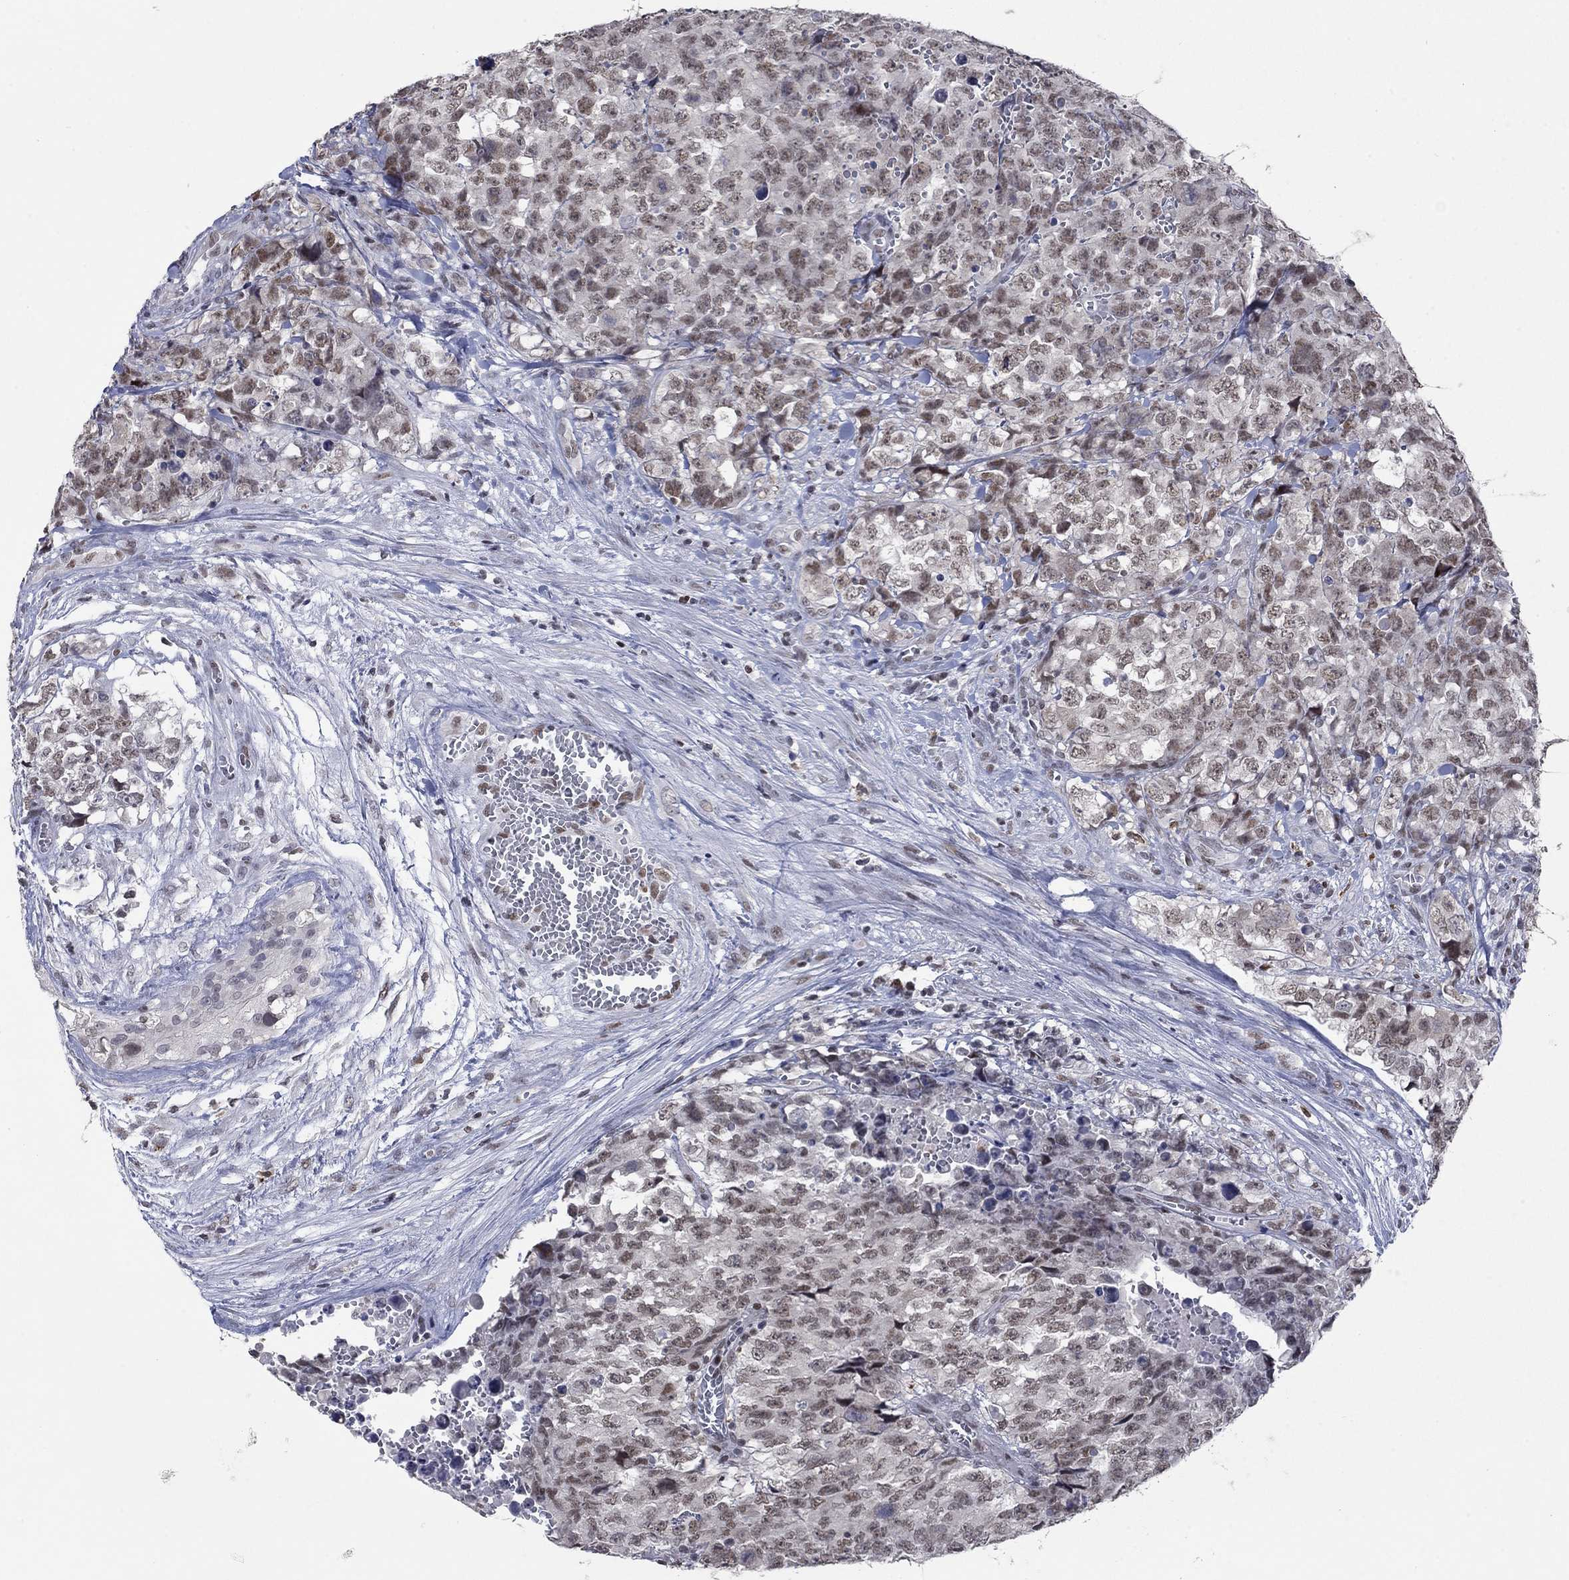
{"staining": {"intensity": "negative", "quantity": "none", "location": "none"}, "tissue": "testis cancer", "cell_type": "Tumor cells", "image_type": "cancer", "snomed": [{"axis": "morphology", "description": "Carcinoma, Embryonal, NOS"}, {"axis": "topography", "description": "Testis"}], "caption": "Human testis embryonal carcinoma stained for a protein using IHC shows no positivity in tumor cells.", "gene": "HCFC1", "patient": {"sex": "male", "age": 23}}